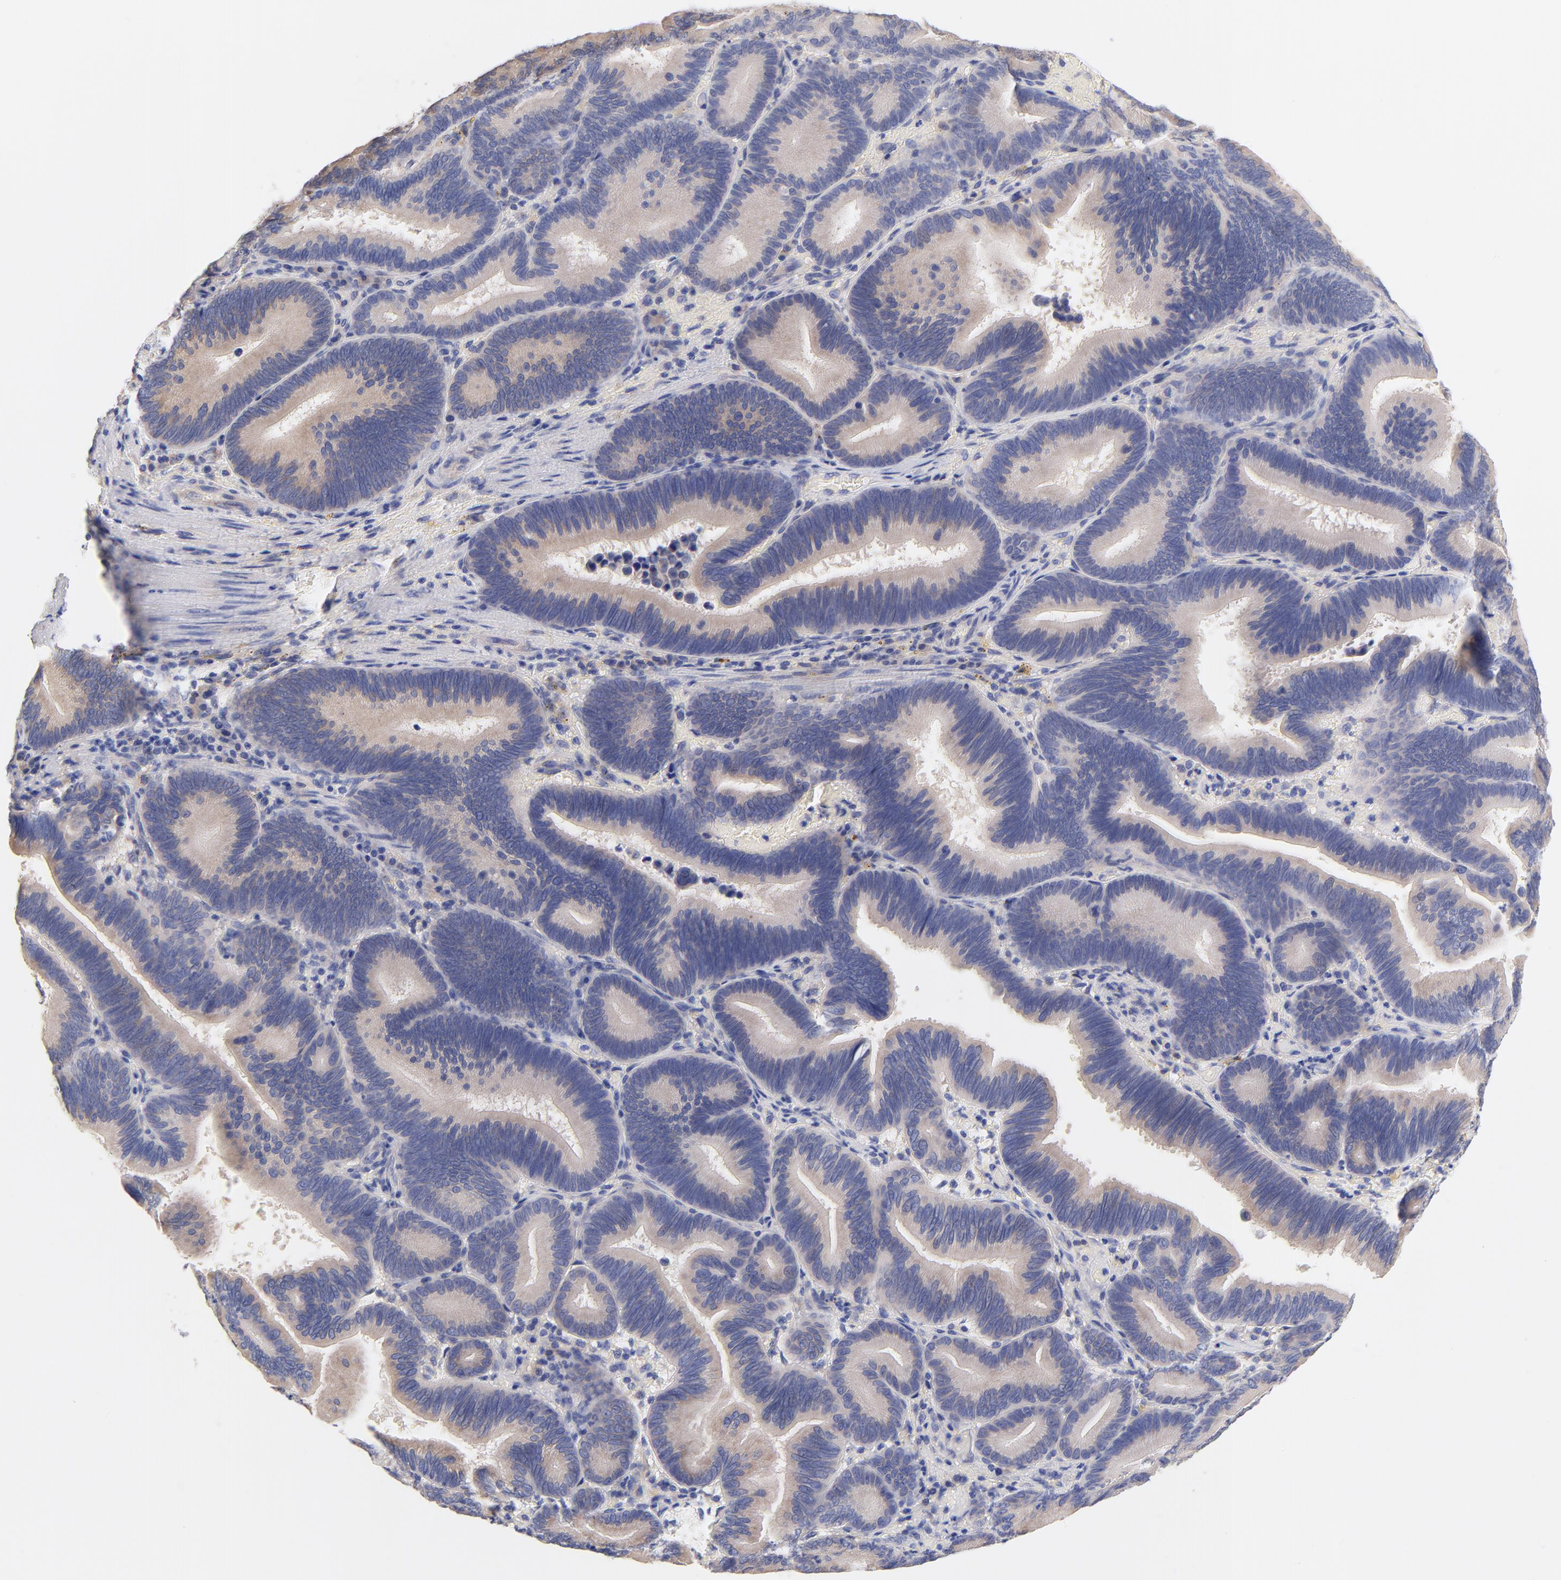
{"staining": {"intensity": "weak", "quantity": ">75%", "location": "cytoplasmic/membranous"}, "tissue": "pancreatic cancer", "cell_type": "Tumor cells", "image_type": "cancer", "snomed": [{"axis": "morphology", "description": "Adenocarcinoma, NOS"}, {"axis": "topography", "description": "Pancreas"}], "caption": "IHC staining of pancreatic adenocarcinoma, which shows low levels of weak cytoplasmic/membranous expression in approximately >75% of tumor cells indicating weak cytoplasmic/membranous protein staining. The staining was performed using DAB (3,3'-diaminobenzidine) (brown) for protein detection and nuclei were counterstained in hematoxylin (blue).", "gene": "TNFRSF13C", "patient": {"sex": "male", "age": 82}}